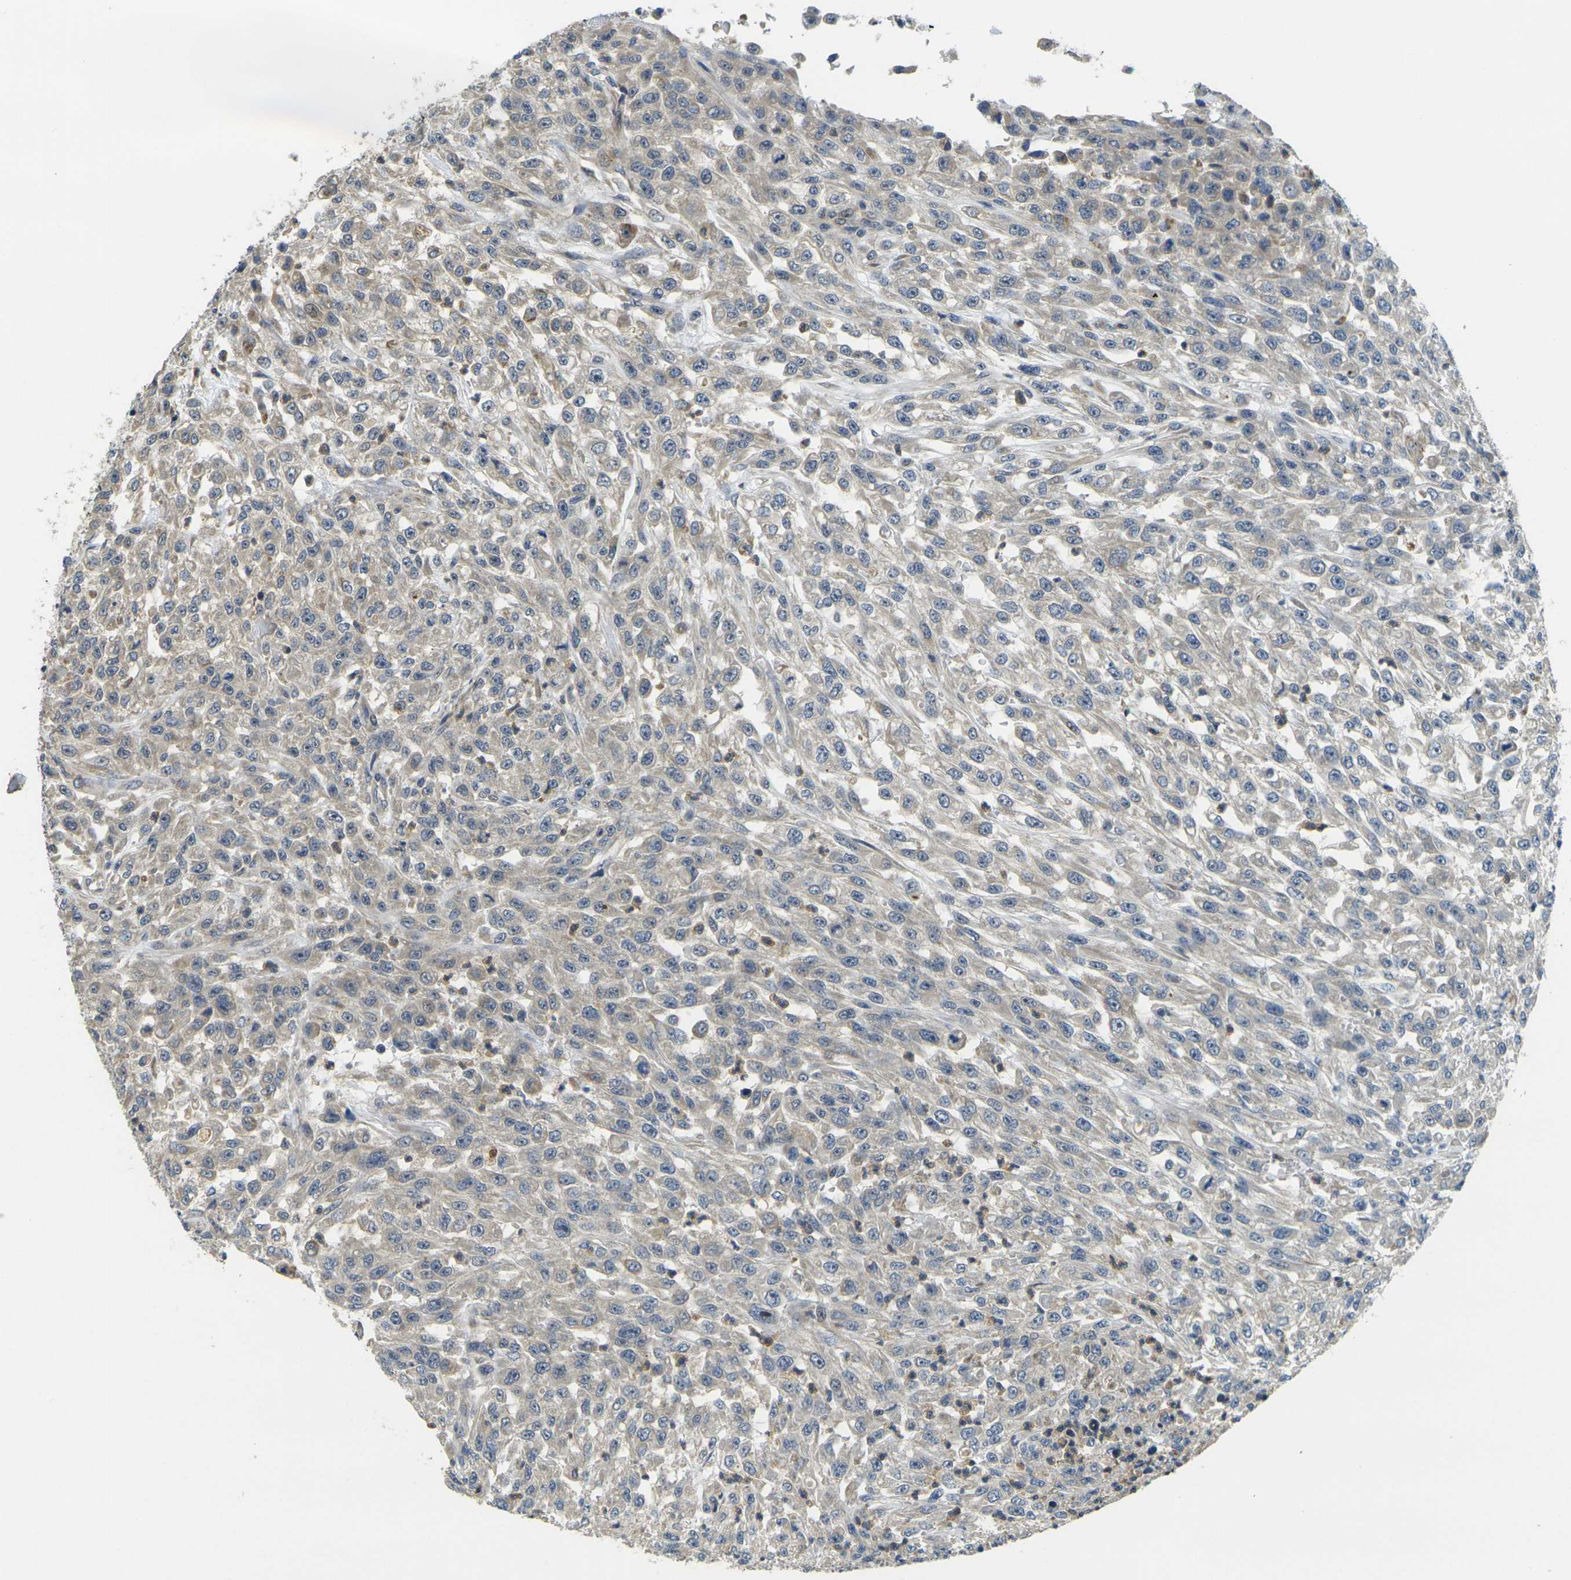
{"staining": {"intensity": "weak", "quantity": "25%-75%", "location": "cytoplasmic/membranous"}, "tissue": "urothelial cancer", "cell_type": "Tumor cells", "image_type": "cancer", "snomed": [{"axis": "morphology", "description": "Urothelial carcinoma, High grade"}, {"axis": "topography", "description": "Urinary bladder"}], "caption": "Weak cytoplasmic/membranous expression for a protein is identified in about 25%-75% of tumor cells of urothelial cancer using IHC.", "gene": "MINAR2", "patient": {"sex": "male", "age": 46}}